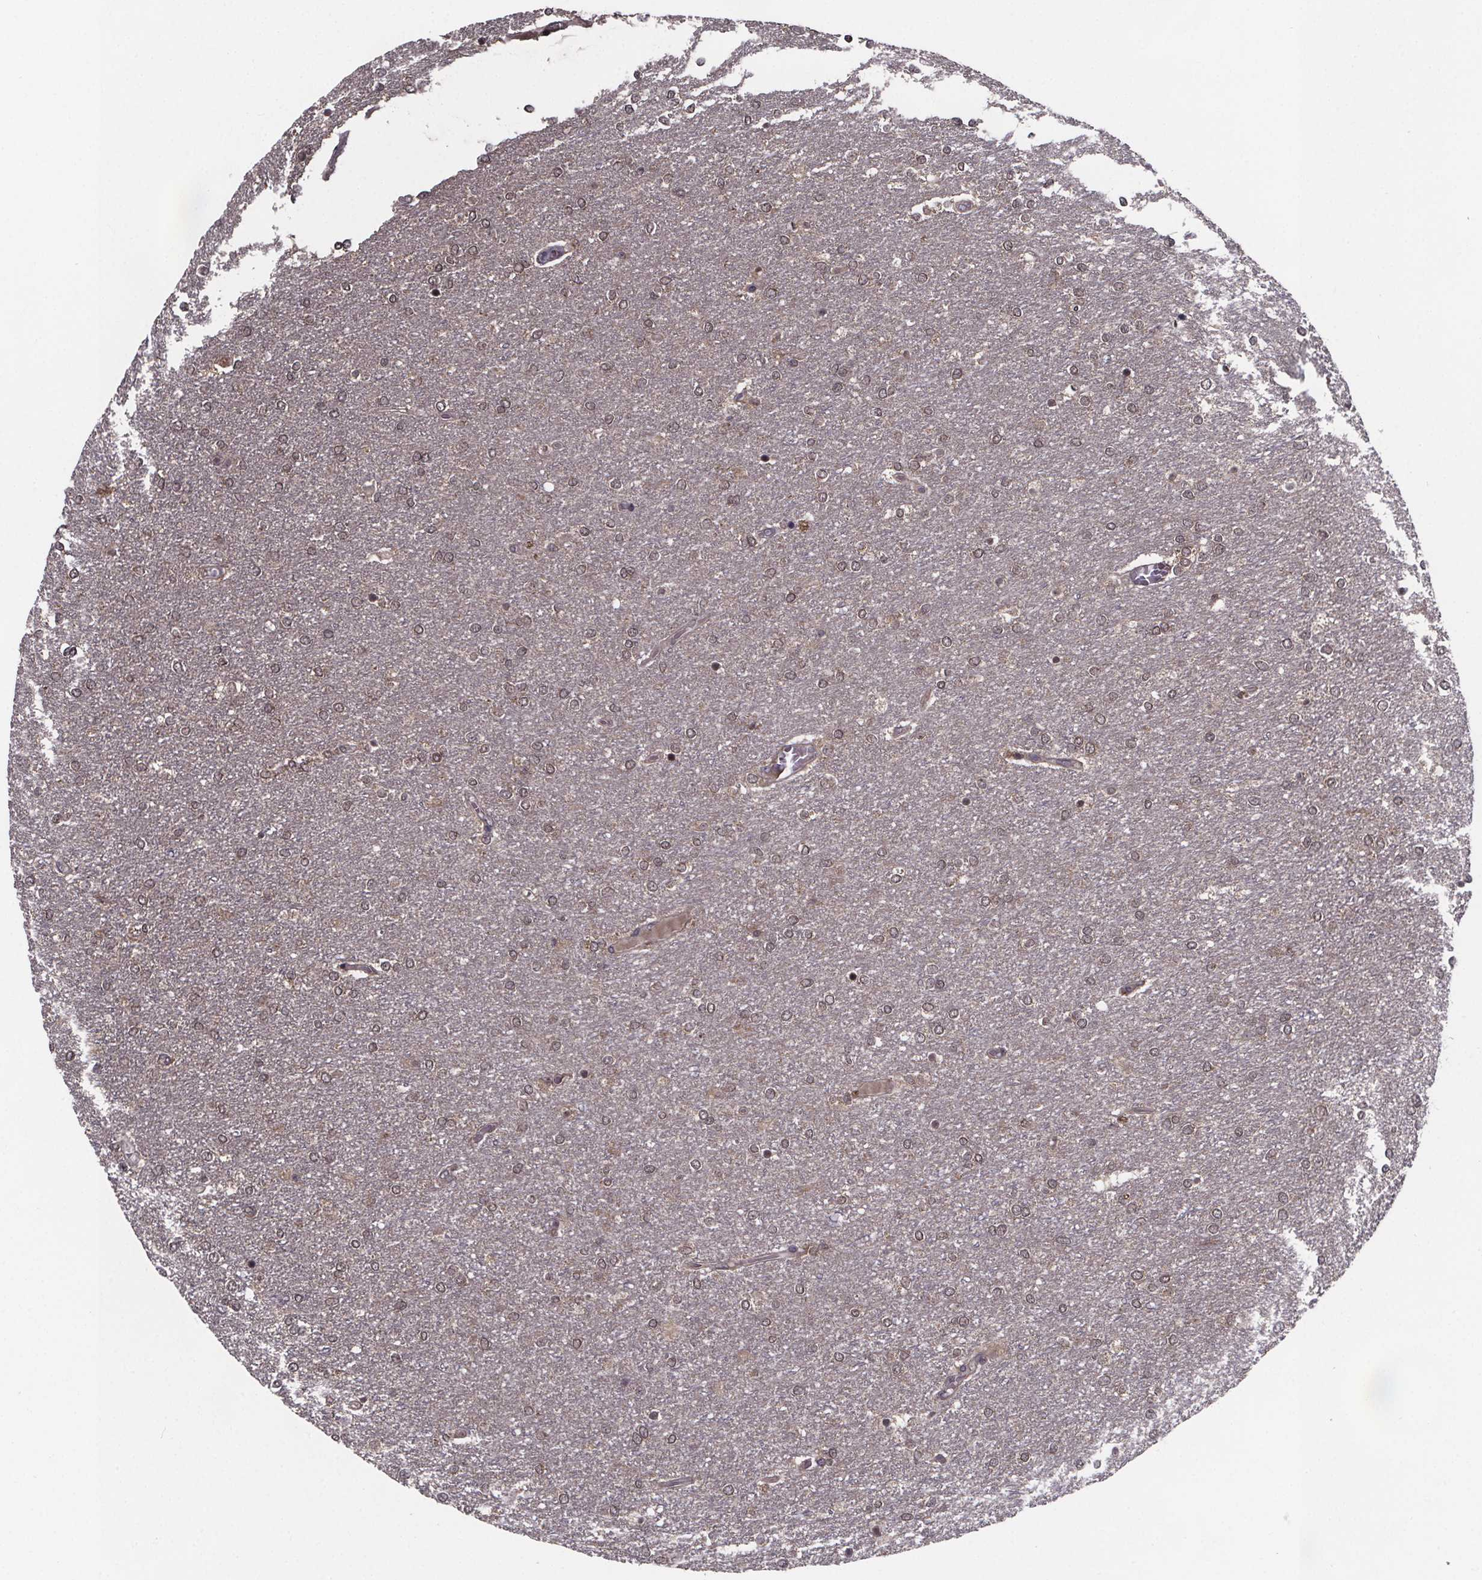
{"staining": {"intensity": "negative", "quantity": "none", "location": "none"}, "tissue": "glioma", "cell_type": "Tumor cells", "image_type": "cancer", "snomed": [{"axis": "morphology", "description": "Glioma, malignant, High grade"}, {"axis": "topography", "description": "Brain"}], "caption": "IHC image of malignant glioma (high-grade) stained for a protein (brown), which demonstrates no expression in tumor cells.", "gene": "FN3KRP", "patient": {"sex": "female", "age": 61}}